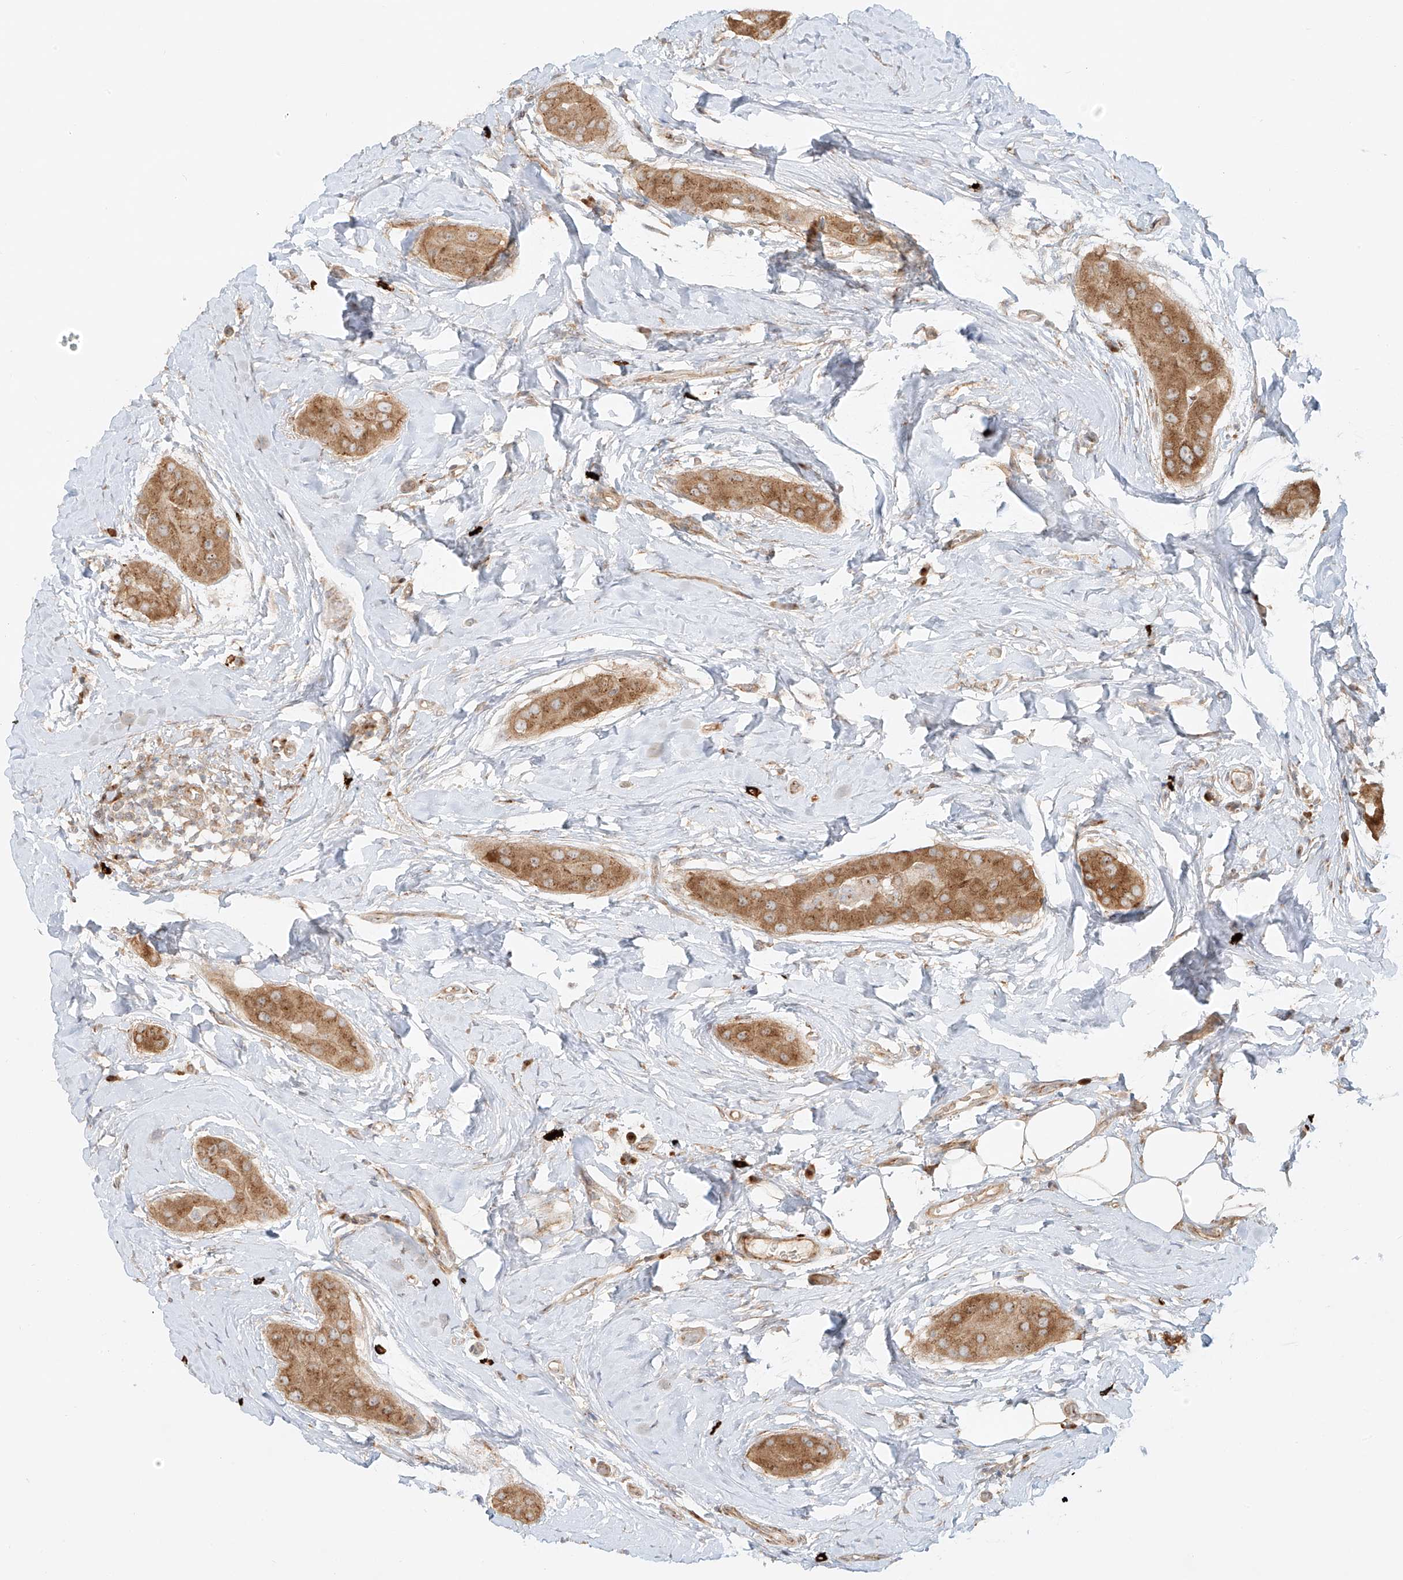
{"staining": {"intensity": "moderate", "quantity": ">75%", "location": "cytoplasmic/membranous"}, "tissue": "thyroid cancer", "cell_type": "Tumor cells", "image_type": "cancer", "snomed": [{"axis": "morphology", "description": "Papillary adenocarcinoma, NOS"}, {"axis": "topography", "description": "Thyroid gland"}], "caption": "High-magnification brightfield microscopy of thyroid papillary adenocarcinoma stained with DAB (3,3'-diaminobenzidine) (brown) and counterstained with hematoxylin (blue). tumor cells exhibit moderate cytoplasmic/membranous positivity is appreciated in about>75% of cells.", "gene": "ZNF287", "patient": {"sex": "male", "age": 33}}